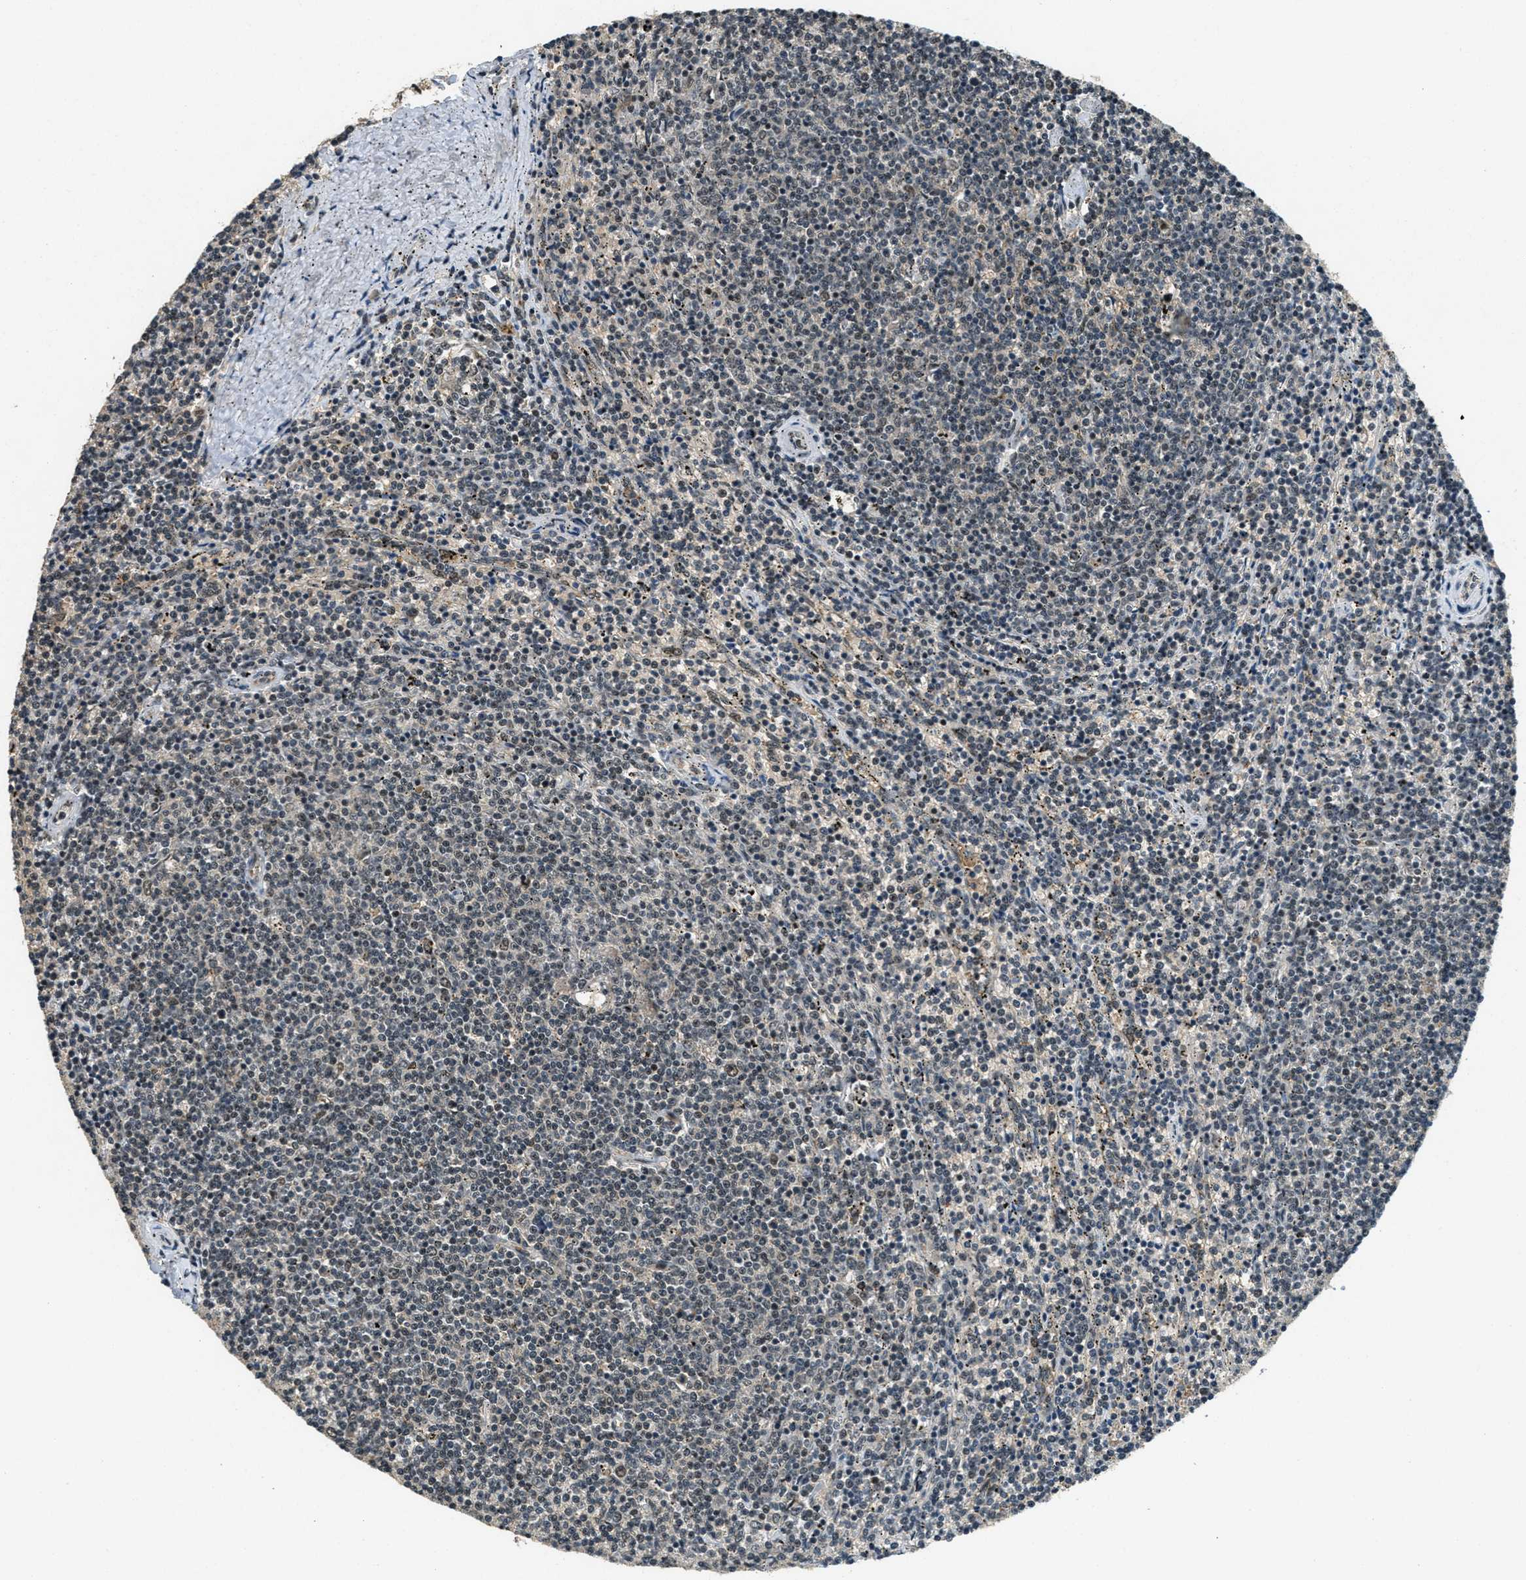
{"staining": {"intensity": "weak", "quantity": "<25%", "location": "nuclear"}, "tissue": "lymphoma", "cell_type": "Tumor cells", "image_type": "cancer", "snomed": [{"axis": "morphology", "description": "Malignant lymphoma, non-Hodgkin's type, Low grade"}, {"axis": "topography", "description": "Spleen"}], "caption": "This is a photomicrograph of immunohistochemistry (IHC) staining of malignant lymphoma, non-Hodgkin's type (low-grade), which shows no staining in tumor cells.", "gene": "ZNF148", "patient": {"sex": "female", "age": 50}}